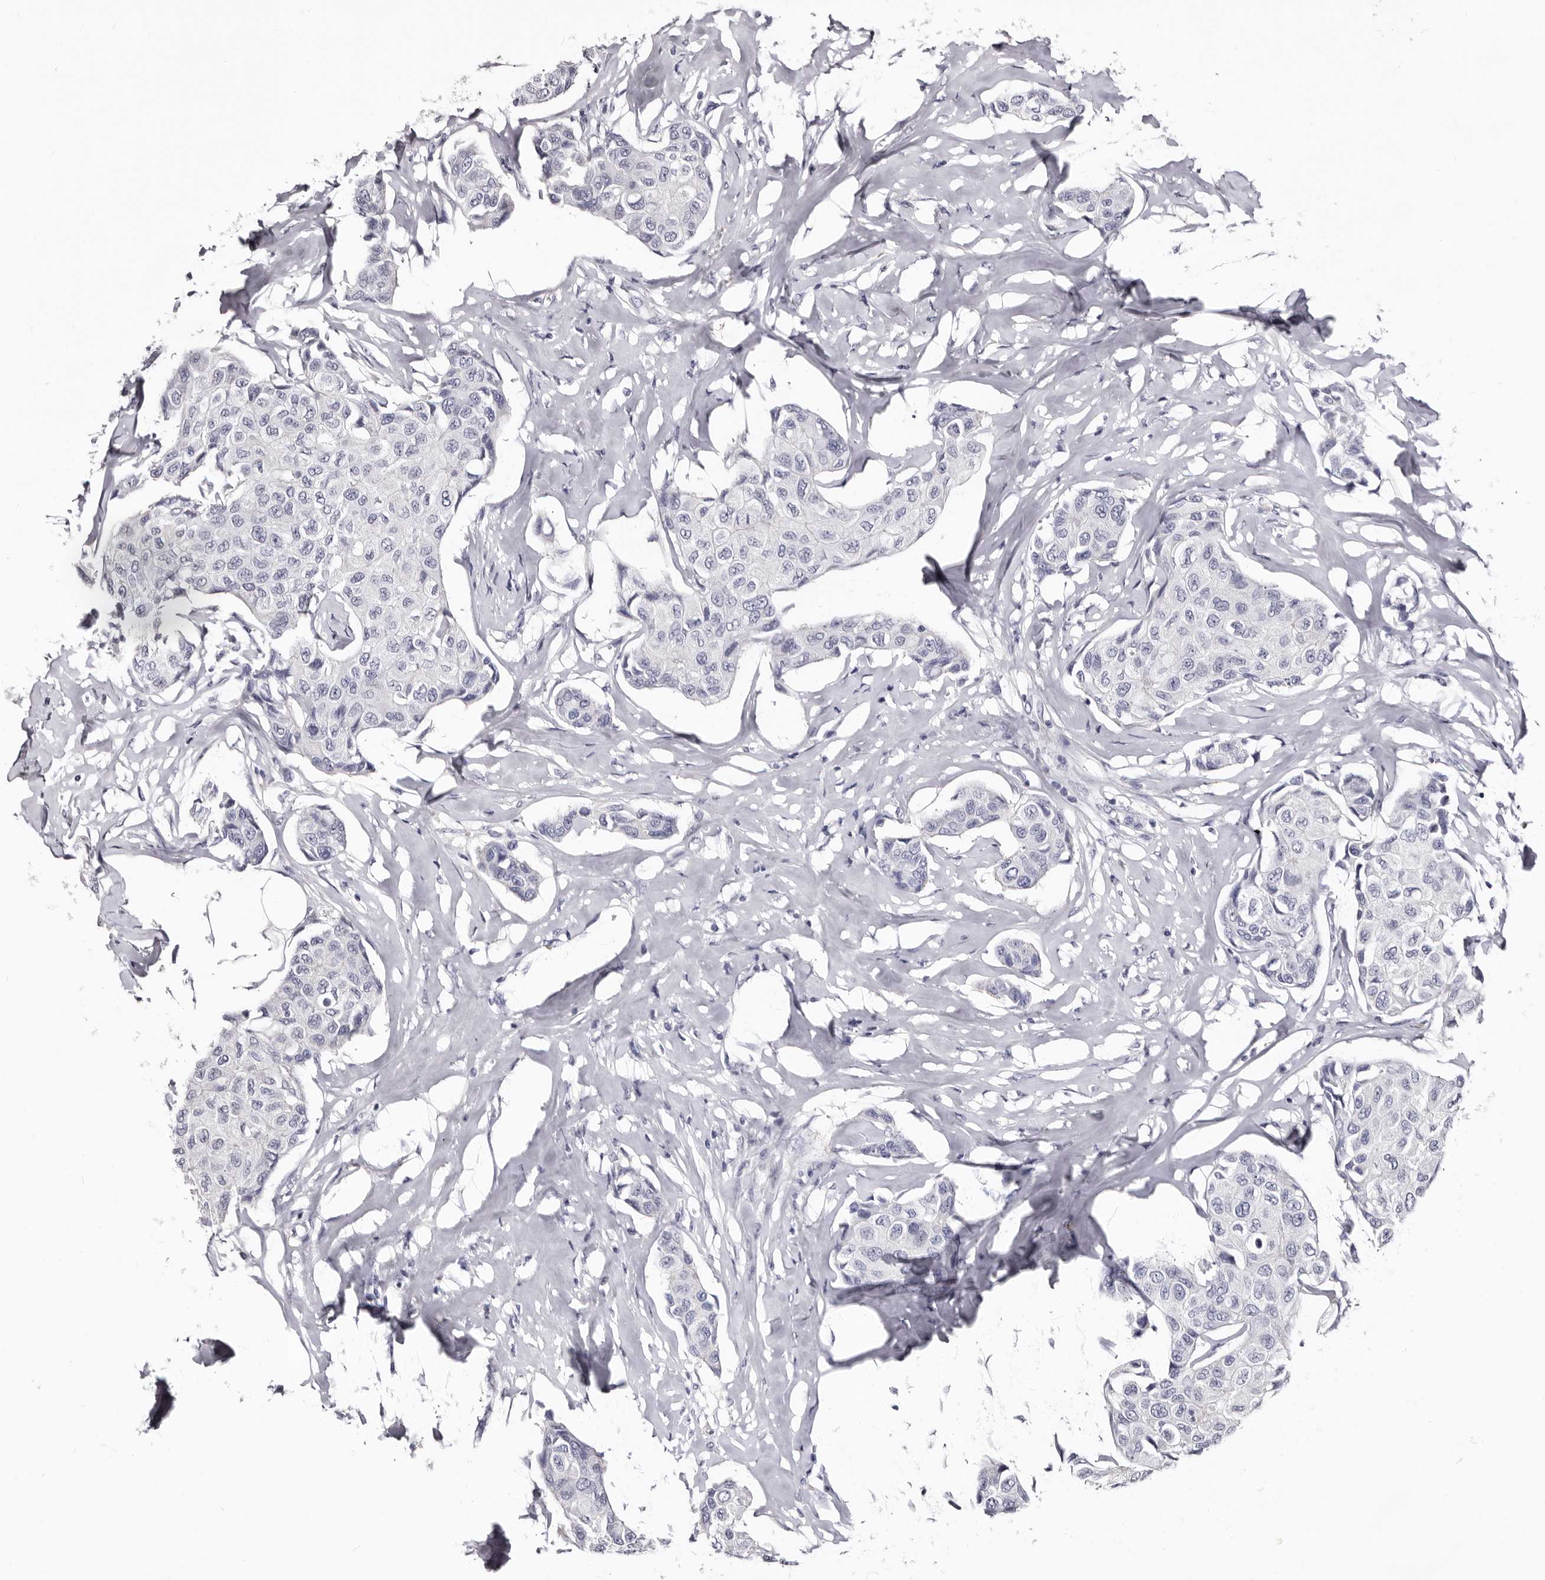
{"staining": {"intensity": "negative", "quantity": "none", "location": "none"}, "tissue": "breast cancer", "cell_type": "Tumor cells", "image_type": "cancer", "snomed": [{"axis": "morphology", "description": "Duct carcinoma"}, {"axis": "topography", "description": "Breast"}], "caption": "Immunohistochemical staining of infiltrating ductal carcinoma (breast) exhibits no significant expression in tumor cells. (DAB immunohistochemistry with hematoxylin counter stain).", "gene": "BPGM", "patient": {"sex": "female", "age": 80}}